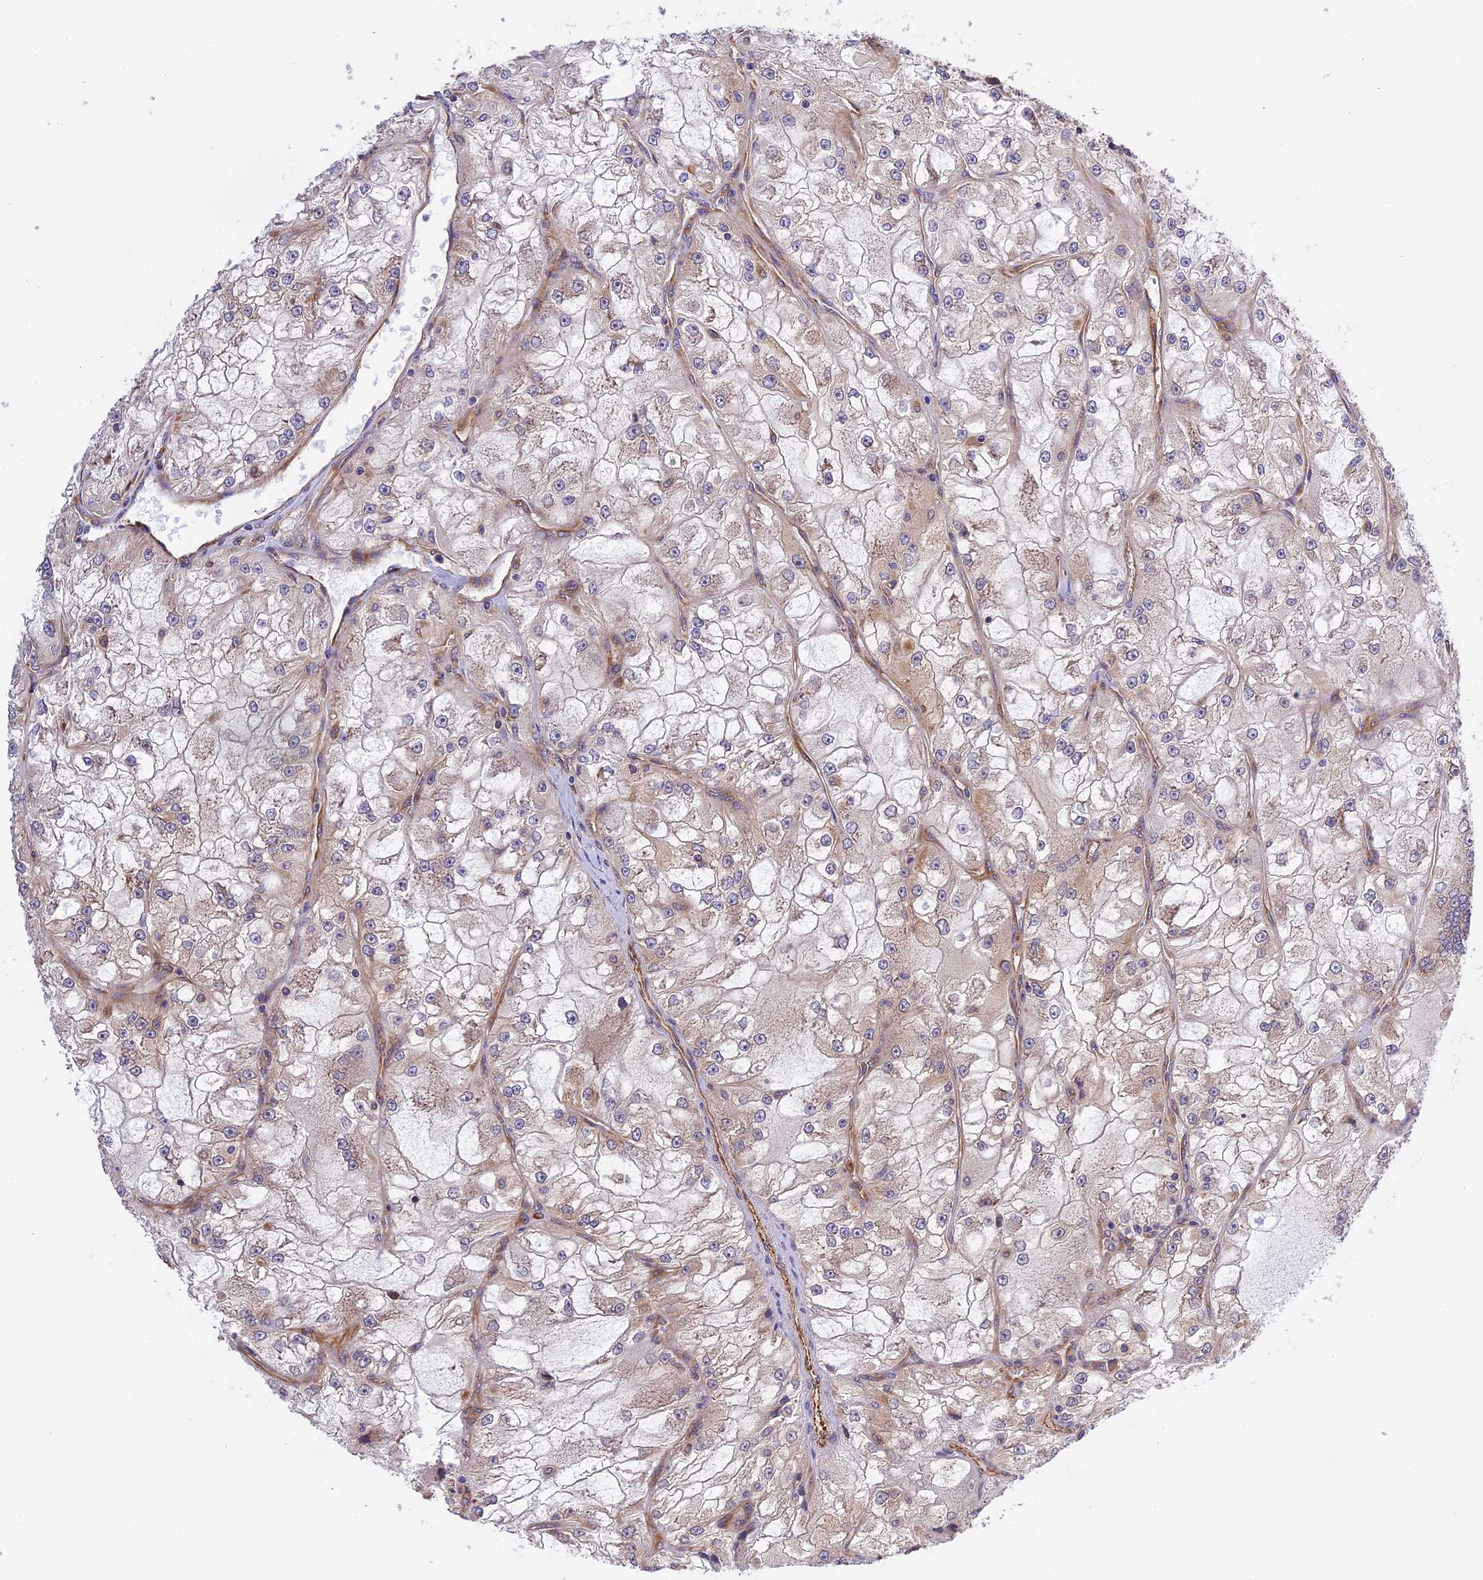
{"staining": {"intensity": "weak", "quantity": "<25%", "location": "cytoplasmic/membranous"}, "tissue": "renal cancer", "cell_type": "Tumor cells", "image_type": "cancer", "snomed": [{"axis": "morphology", "description": "Adenocarcinoma, NOS"}, {"axis": "topography", "description": "Kidney"}], "caption": "The micrograph shows no staining of tumor cells in adenocarcinoma (renal).", "gene": "C5orf22", "patient": {"sex": "female", "age": 72}}